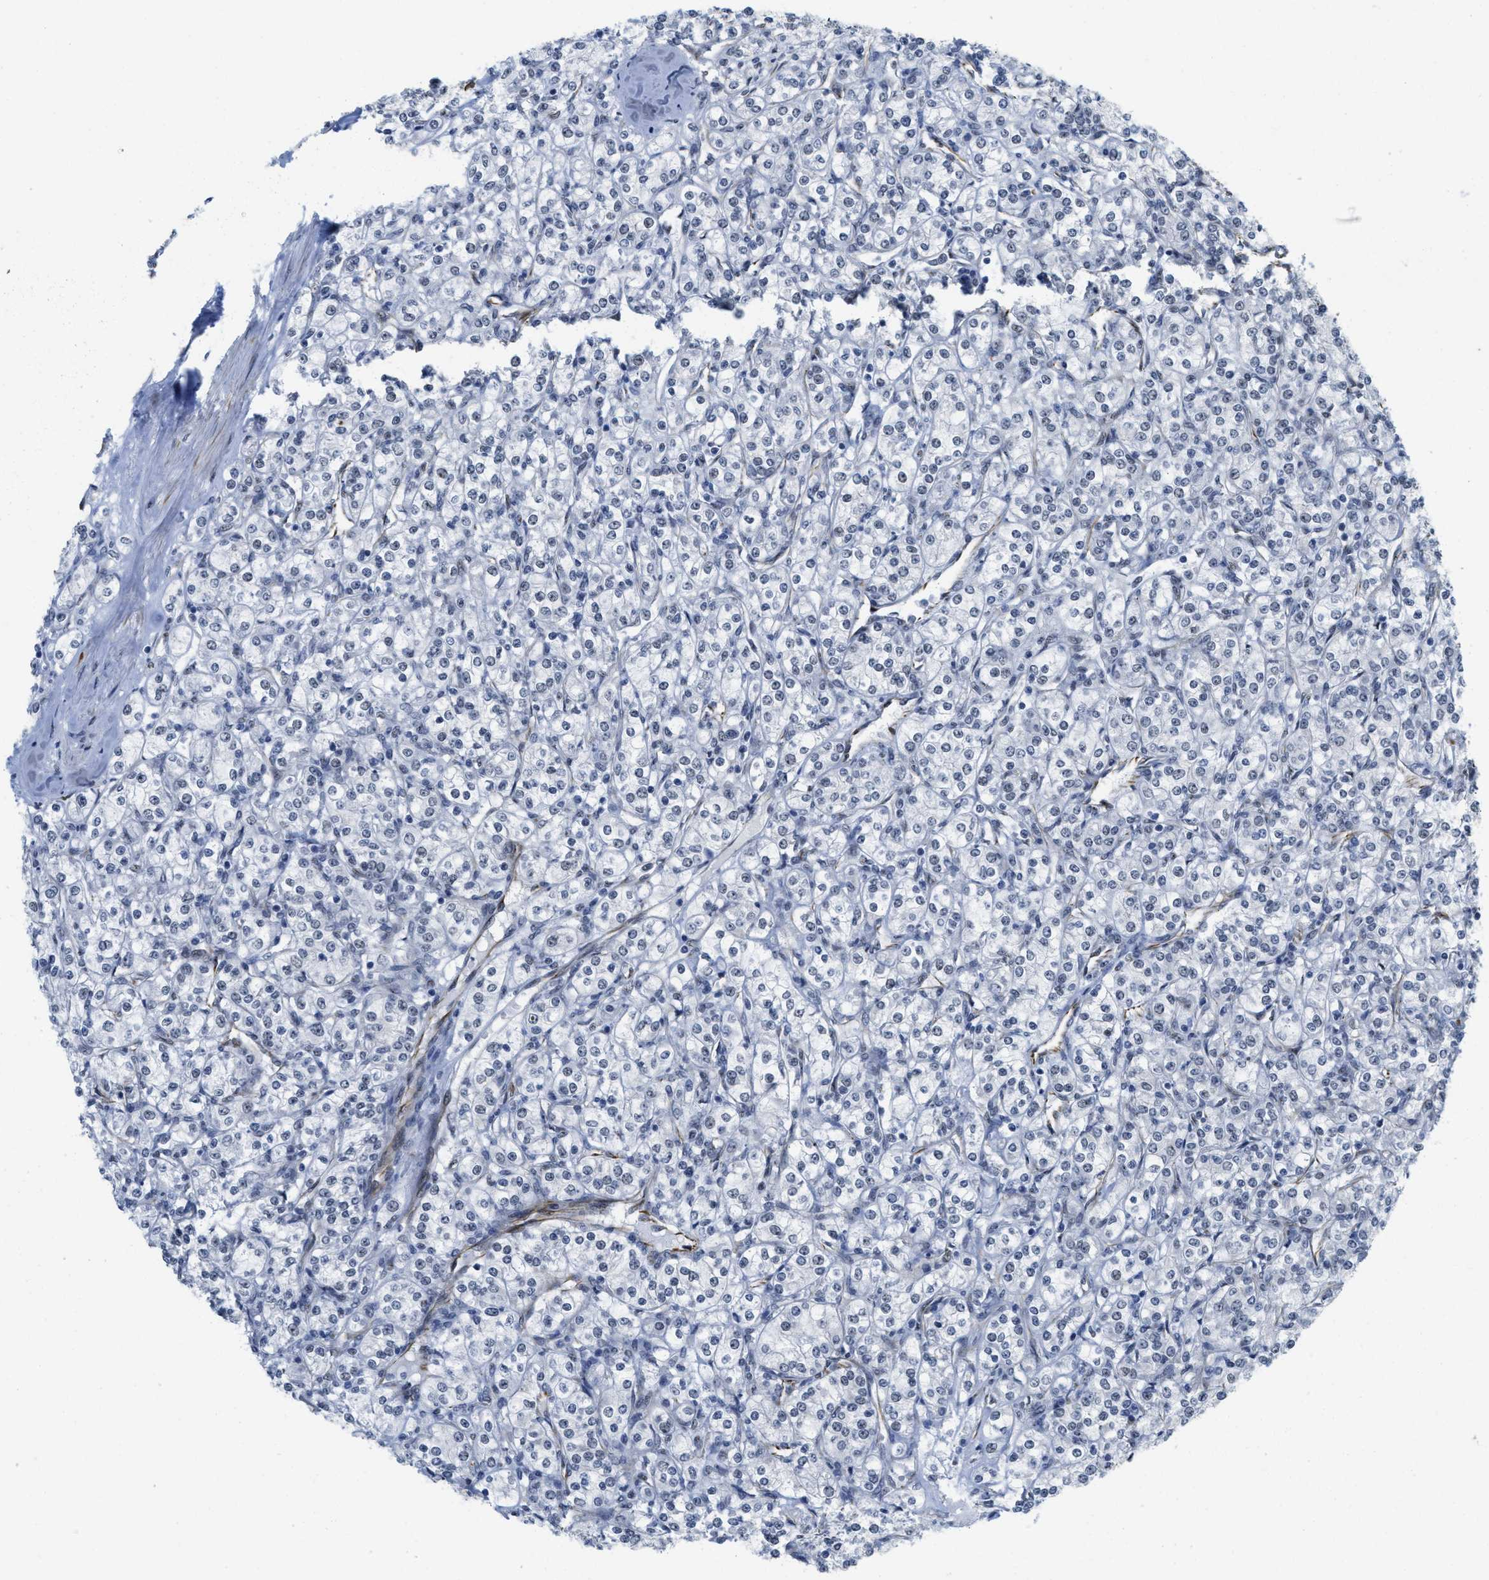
{"staining": {"intensity": "negative", "quantity": "none", "location": "none"}, "tissue": "renal cancer", "cell_type": "Tumor cells", "image_type": "cancer", "snomed": [{"axis": "morphology", "description": "Adenocarcinoma, NOS"}, {"axis": "topography", "description": "Kidney"}], "caption": "DAB (3,3'-diaminobenzidine) immunohistochemical staining of renal cancer (adenocarcinoma) exhibits no significant staining in tumor cells.", "gene": "LRRC8B", "patient": {"sex": "male", "age": 77}}